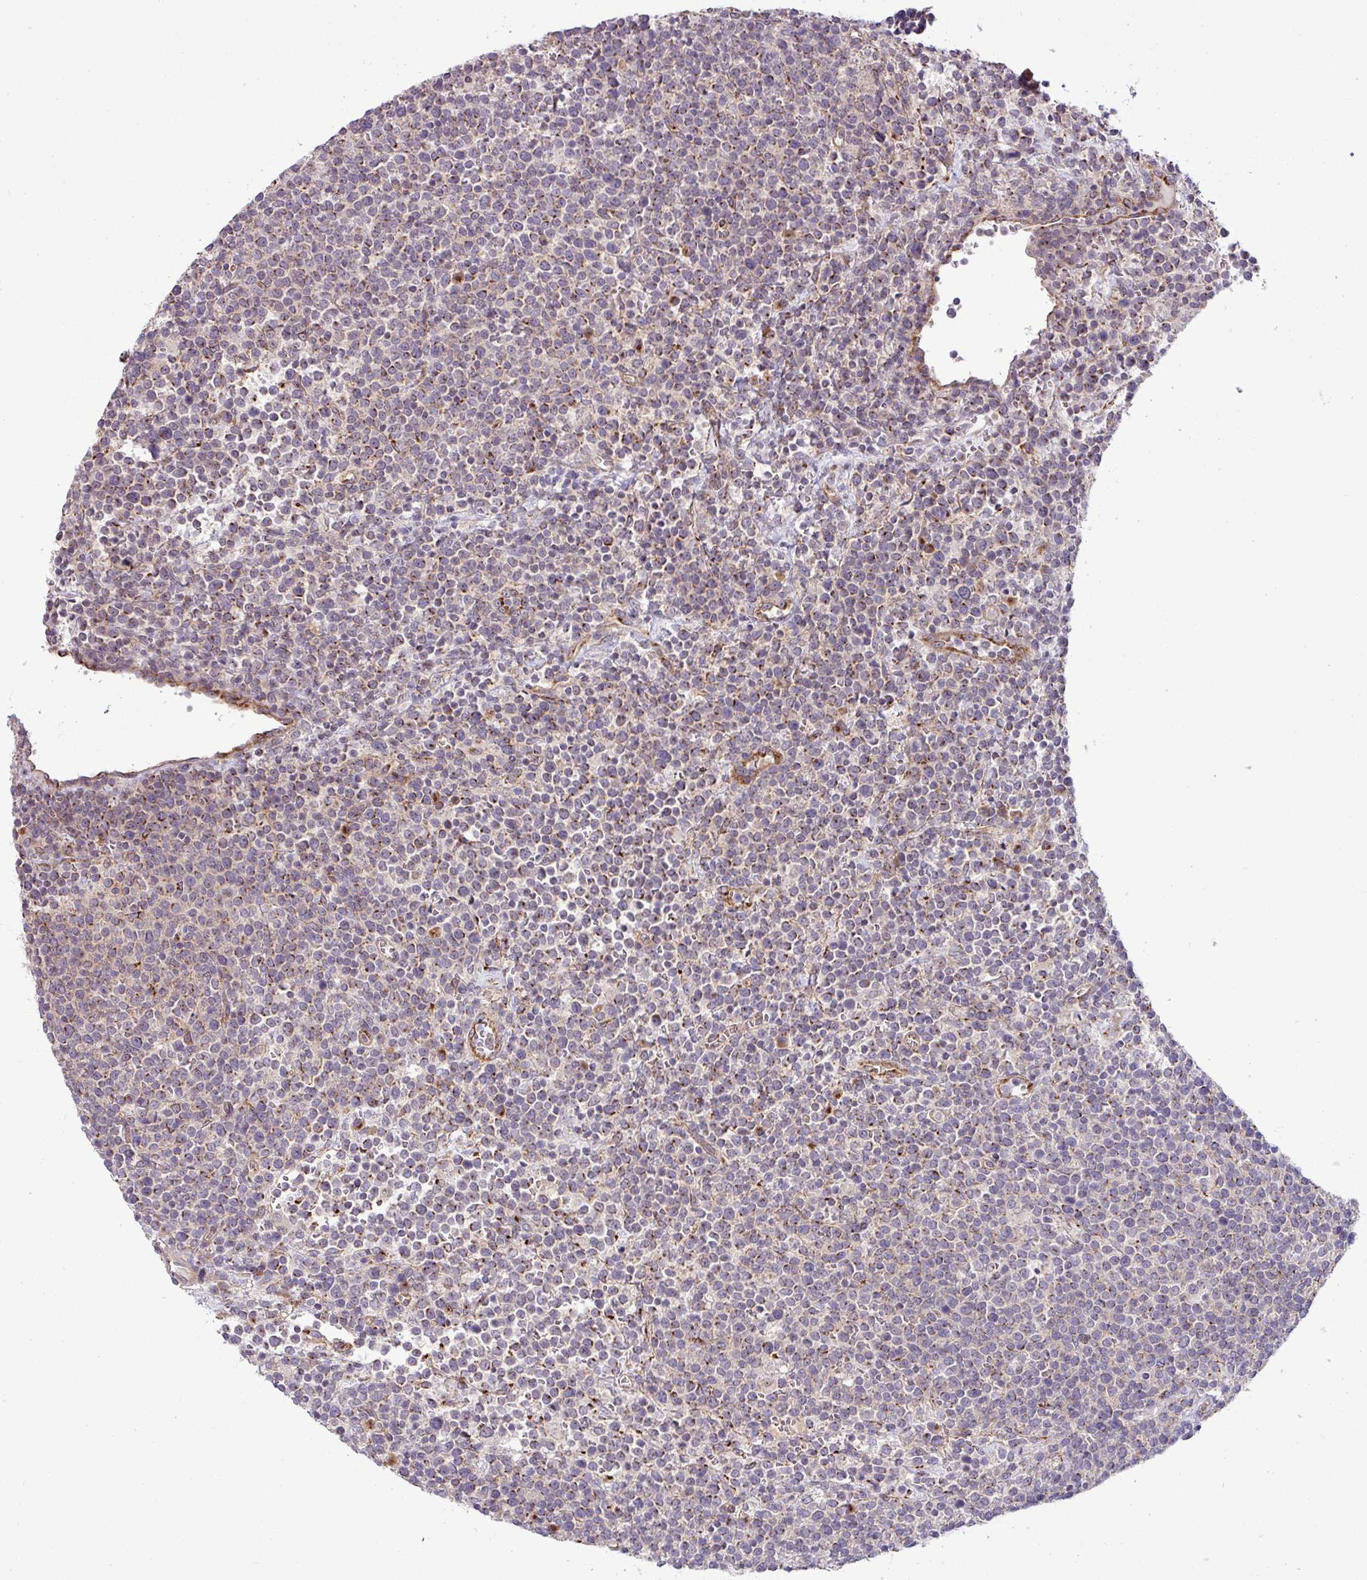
{"staining": {"intensity": "moderate", "quantity": "25%-75%", "location": "cytoplasmic/membranous"}, "tissue": "lymphoma", "cell_type": "Tumor cells", "image_type": "cancer", "snomed": [{"axis": "morphology", "description": "Malignant lymphoma, non-Hodgkin's type, High grade"}, {"axis": "topography", "description": "Lymph node"}], "caption": "Immunohistochemistry (DAB (3,3'-diaminobenzidine)) staining of human lymphoma demonstrates moderate cytoplasmic/membranous protein positivity in approximately 25%-75% of tumor cells.", "gene": "TIMMDC1", "patient": {"sex": "male", "age": 61}}